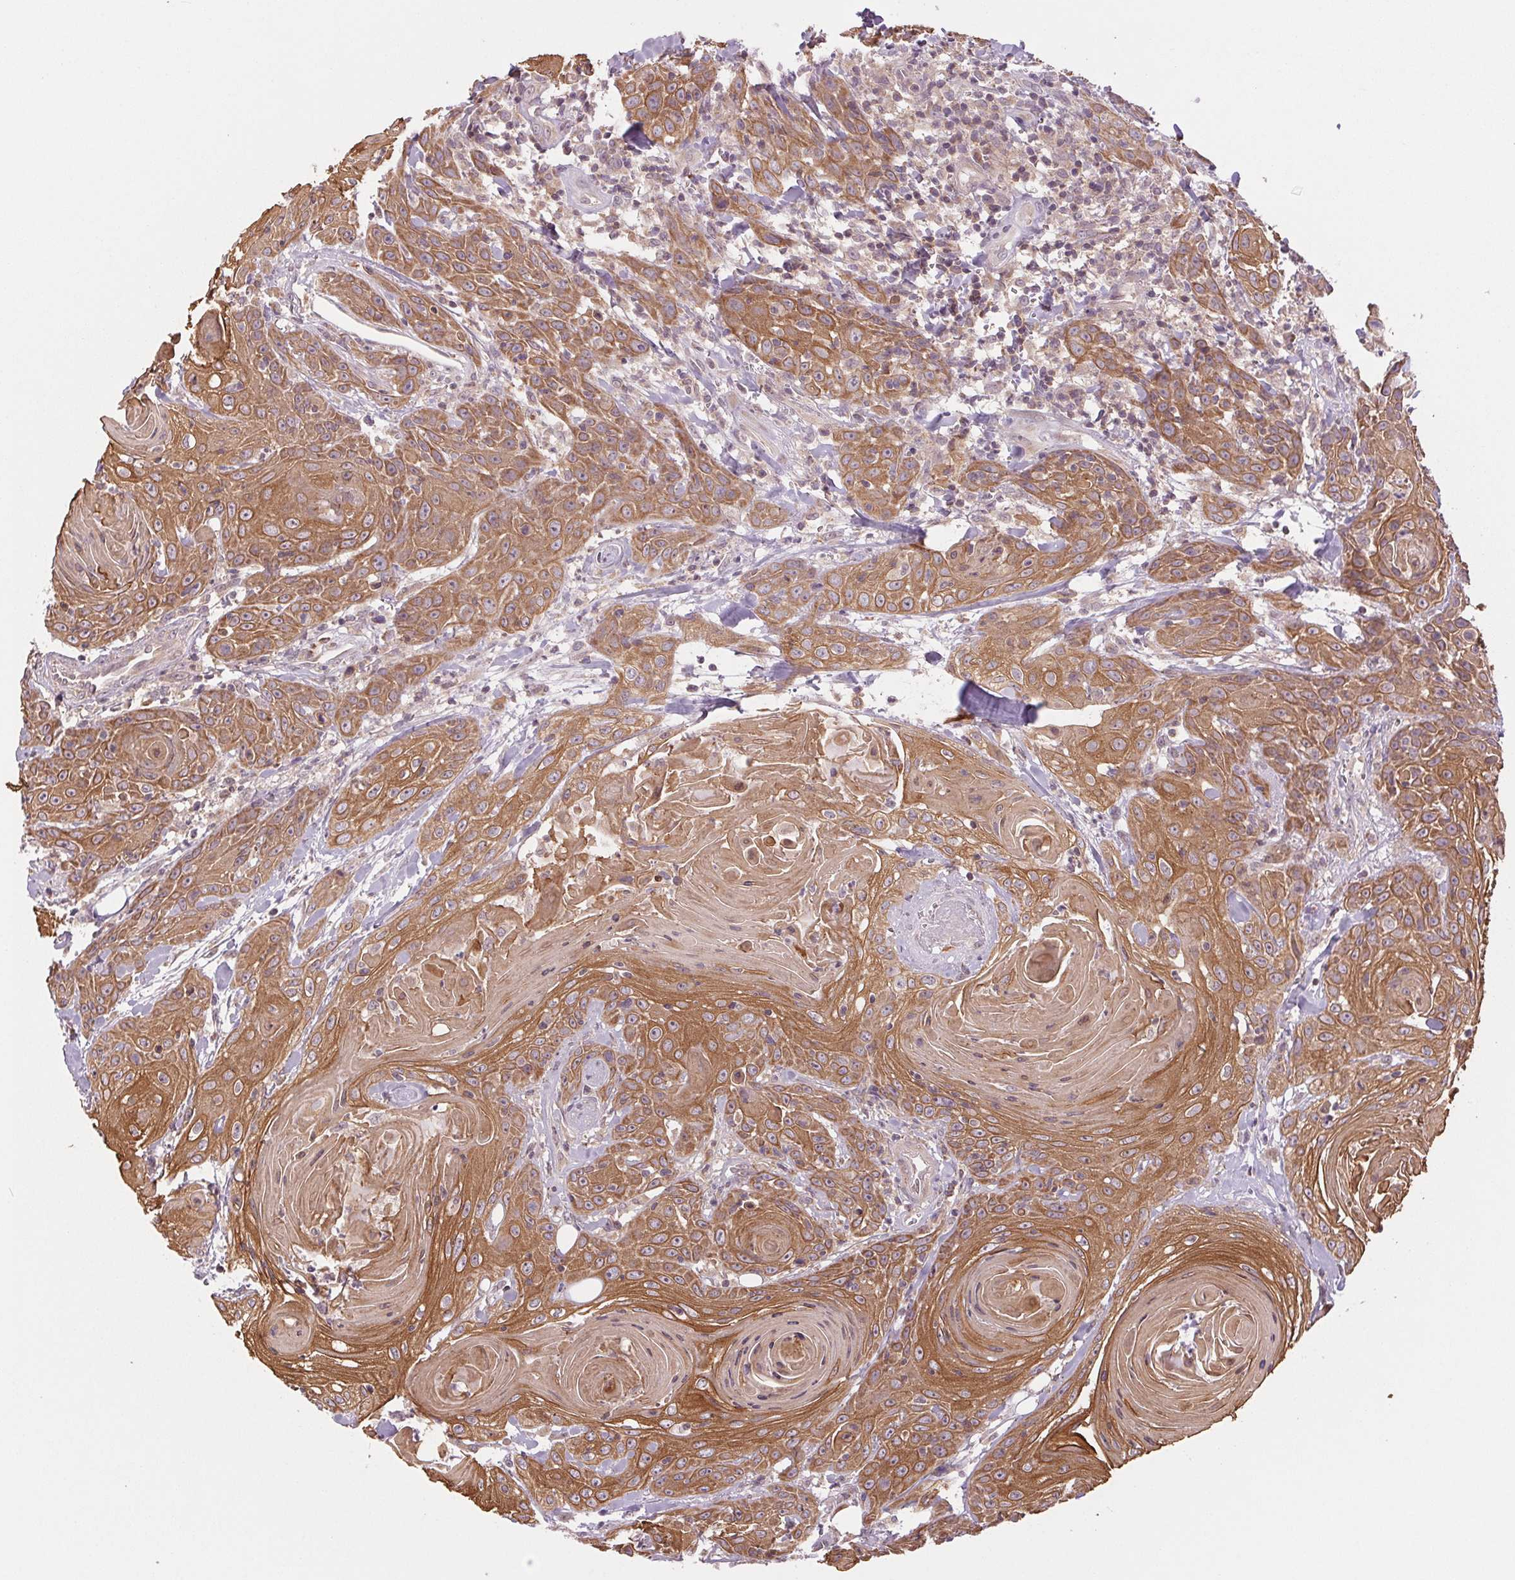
{"staining": {"intensity": "moderate", "quantity": ">75%", "location": "cytoplasmic/membranous"}, "tissue": "head and neck cancer", "cell_type": "Tumor cells", "image_type": "cancer", "snomed": [{"axis": "morphology", "description": "Squamous cell carcinoma, NOS"}, {"axis": "topography", "description": "Head-Neck"}], "caption": "Immunohistochemical staining of squamous cell carcinoma (head and neck) displays medium levels of moderate cytoplasmic/membranous protein expression in approximately >75% of tumor cells.", "gene": "MAP3K5", "patient": {"sex": "female", "age": 84}}